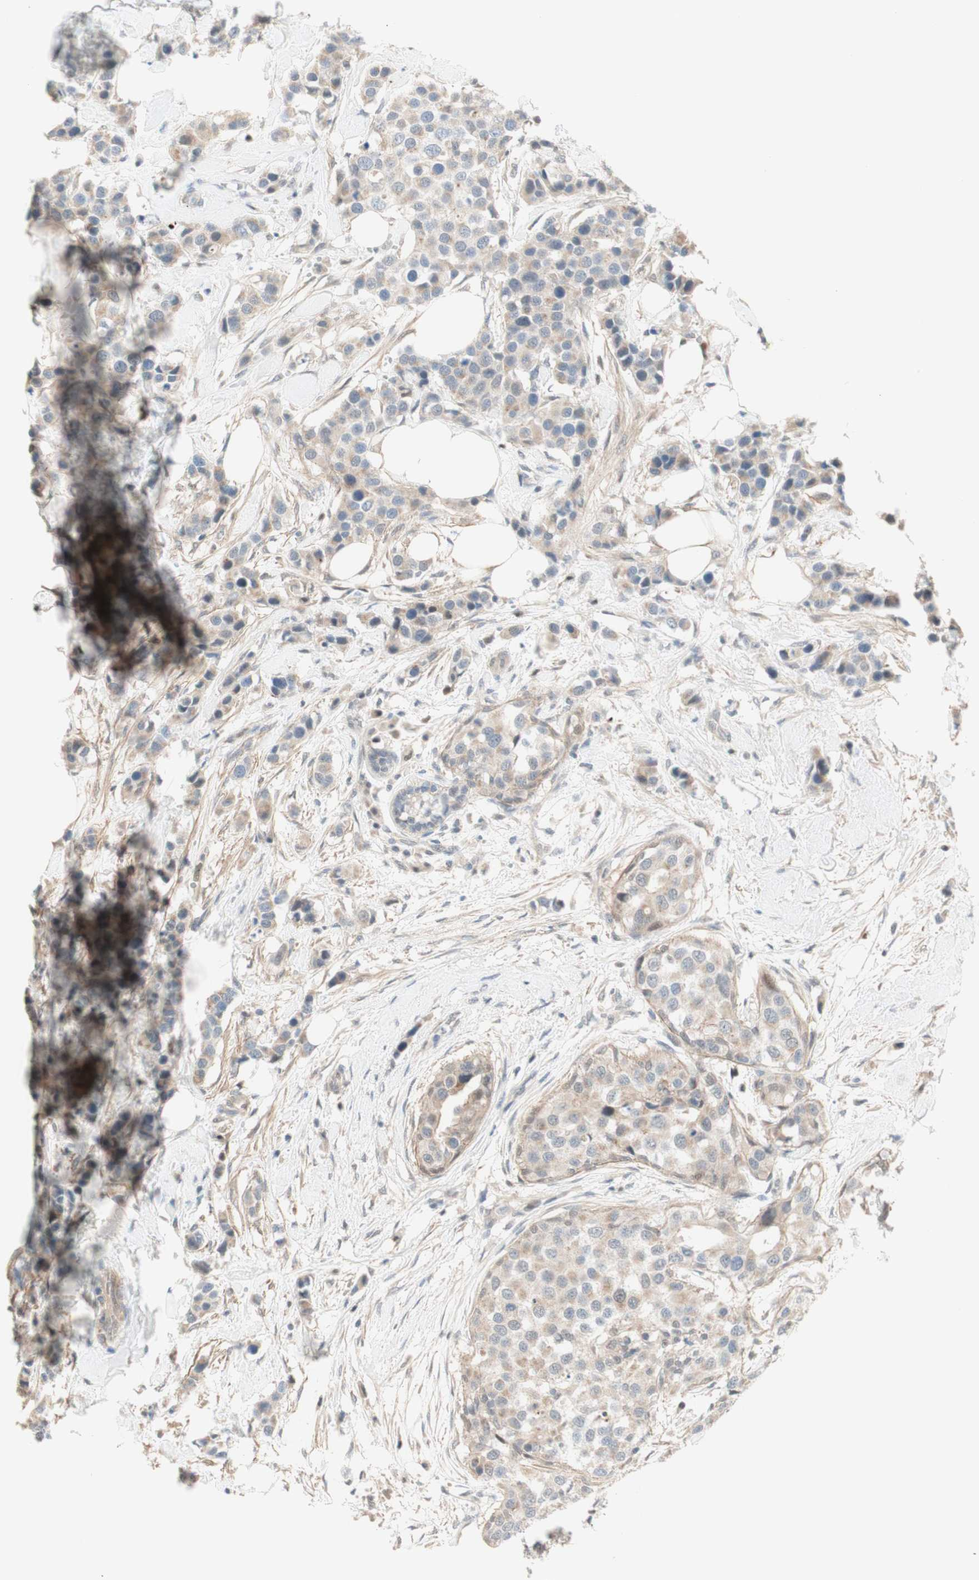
{"staining": {"intensity": "weak", "quantity": "25%-75%", "location": "cytoplasmic/membranous"}, "tissue": "breast cancer", "cell_type": "Tumor cells", "image_type": "cancer", "snomed": [{"axis": "morphology", "description": "Normal tissue, NOS"}, {"axis": "morphology", "description": "Duct carcinoma"}, {"axis": "topography", "description": "Breast"}], "caption": "An image of human breast cancer stained for a protein shows weak cytoplasmic/membranous brown staining in tumor cells.", "gene": "RFNG", "patient": {"sex": "female", "age": 50}}